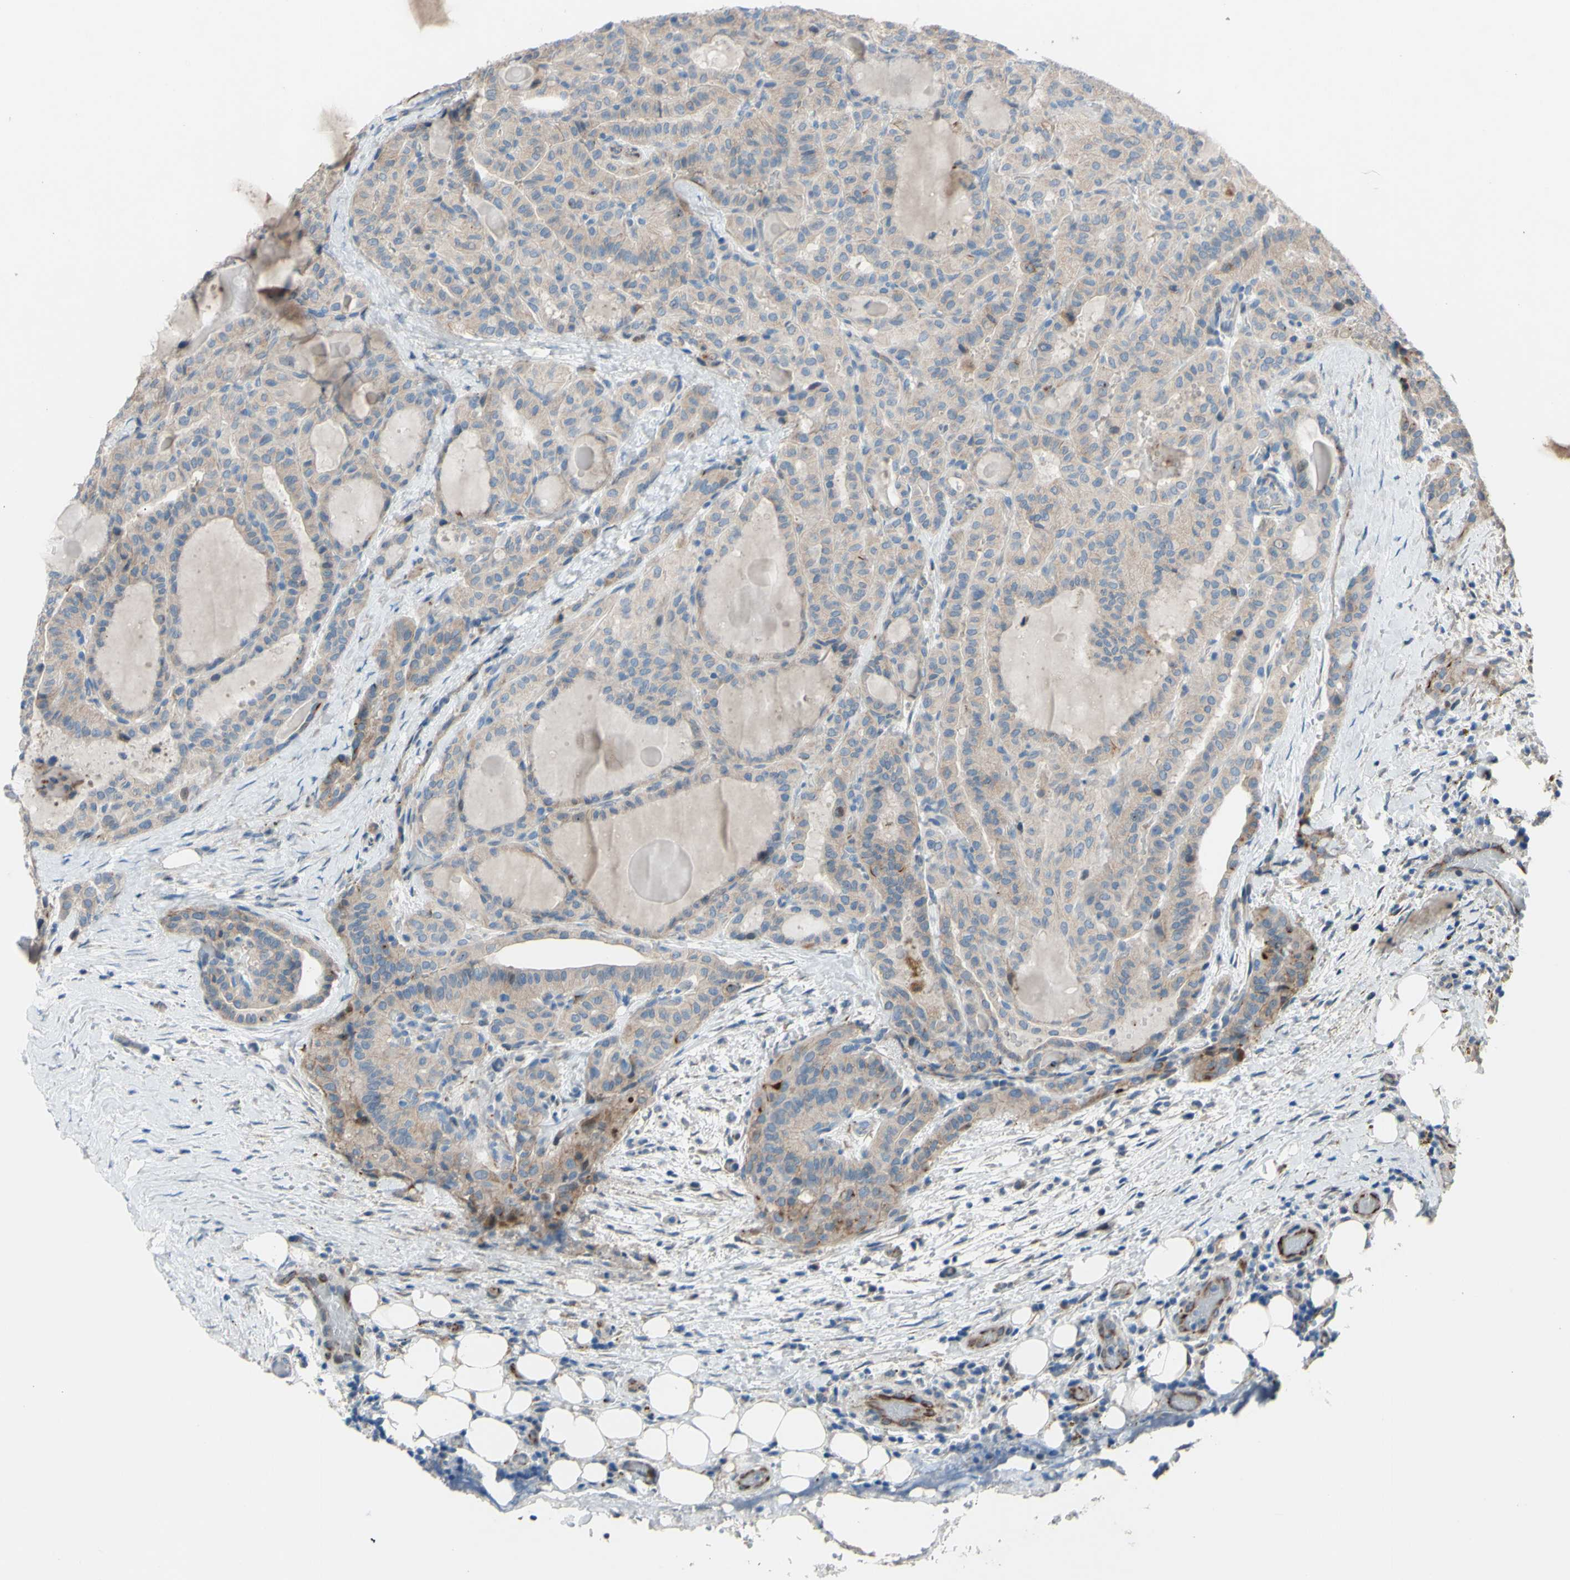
{"staining": {"intensity": "weak", "quantity": ">75%", "location": "cytoplasmic/membranous"}, "tissue": "thyroid cancer", "cell_type": "Tumor cells", "image_type": "cancer", "snomed": [{"axis": "morphology", "description": "Papillary adenocarcinoma, NOS"}, {"axis": "topography", "description": "Thyroid gland"}], "caption": "Thyroid cancer tissue reveals weak cytoplasmic/membranous positivity in approximately >75% of tumor cells, visualized by immunohistochemistry.", "gene": "CDCP1", "patient": {"sex": "male", "age": 77}}